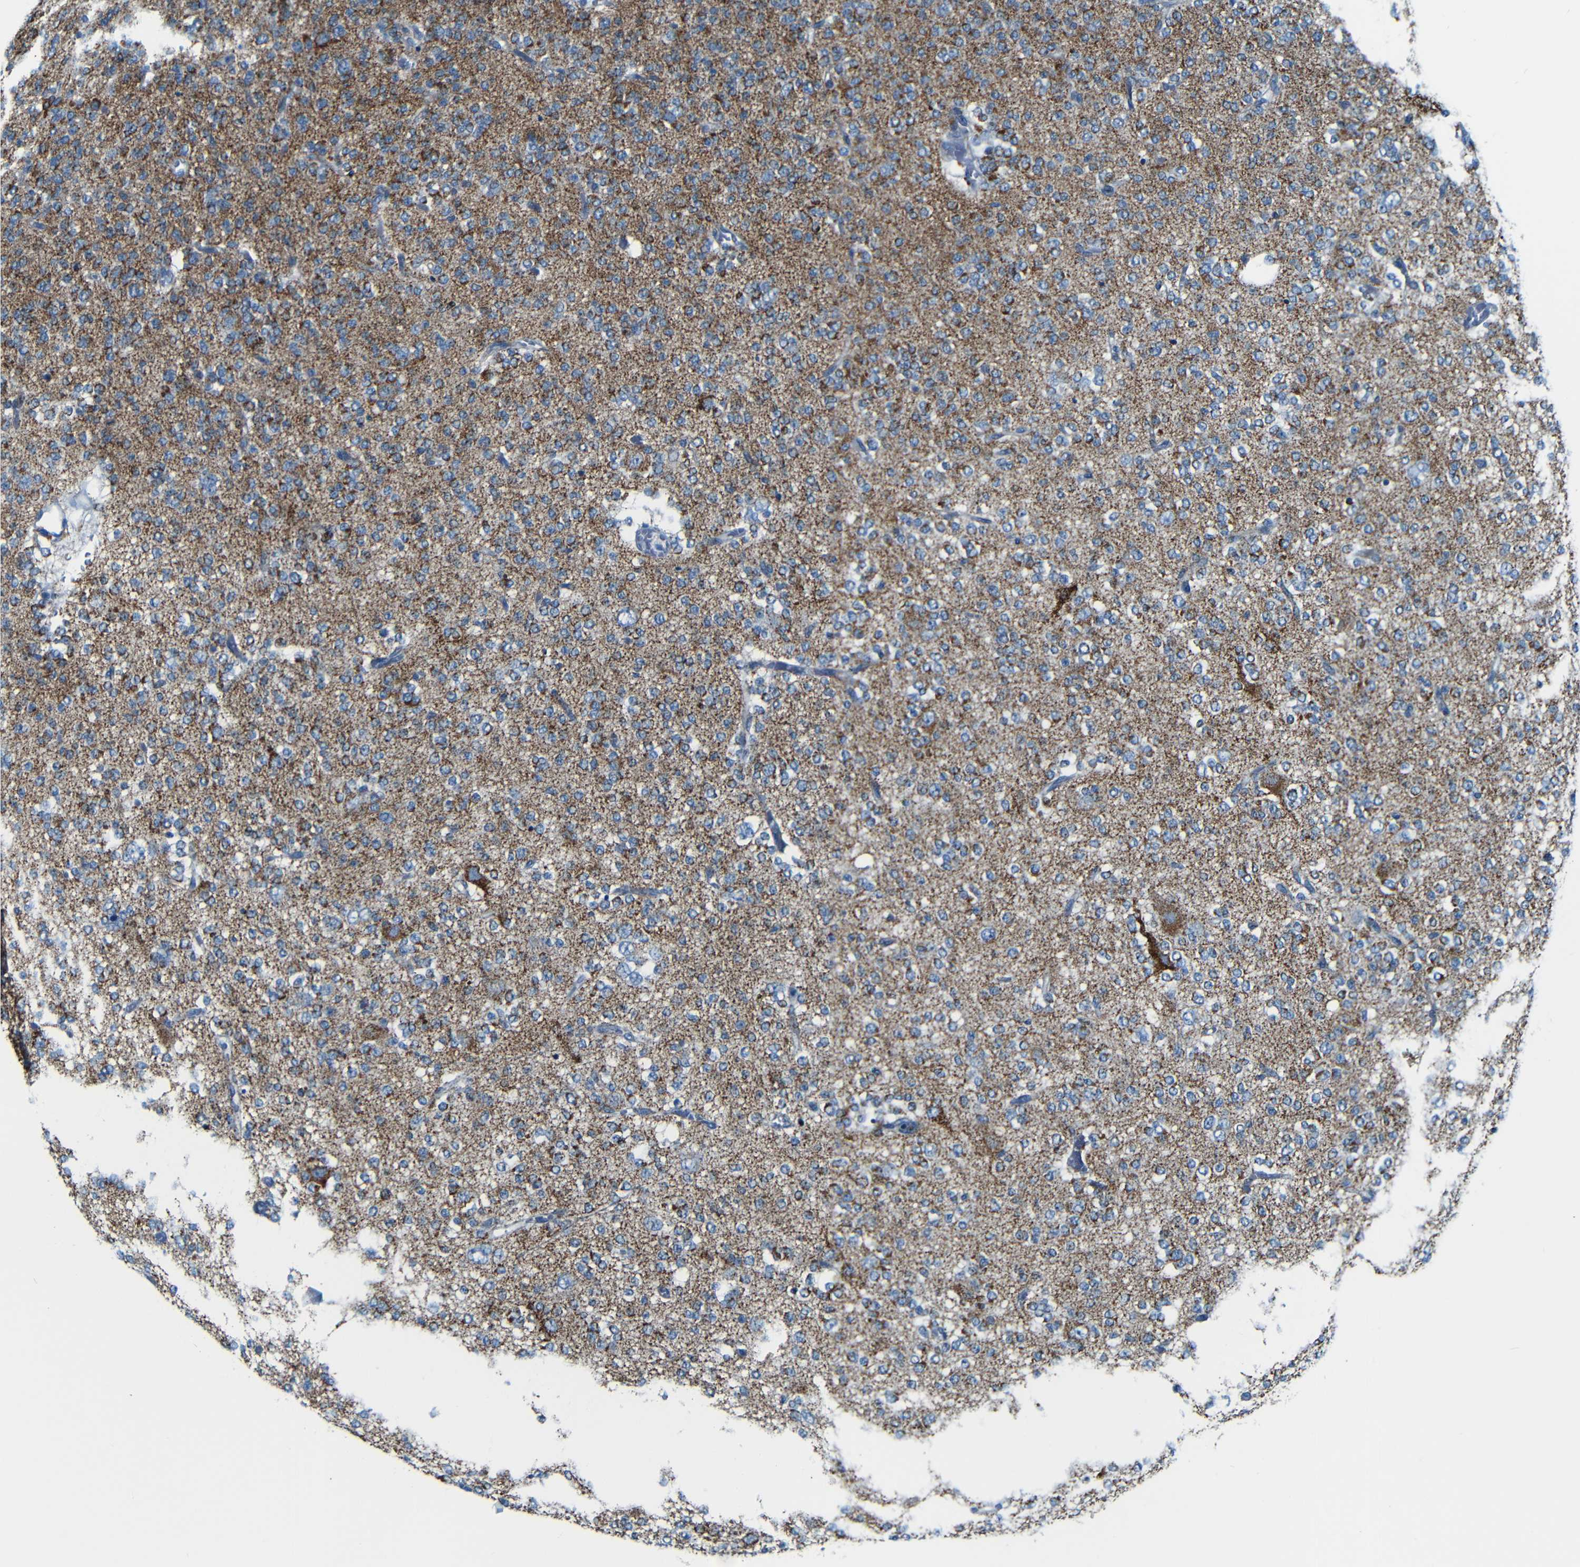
{"staining": {"intensity": "strong", "quantity": "<25%", "location": "cytoplasmic/membranous"}, "tissue": "glioma", "cell_type": "Tumor cells", "image_type": "cancer", "snomed": [{"axis": "morphology", "description": "Glioma, malignant, Low grade"}, {"axis": "topography", "description": "Brain"}], "caption": "Immunohistochemistry (IHC) micrograph of human glioma stained for a protein (brown), which demonstrates medium levels of strong cytoplasmic/membranous expression in about <25% of tumor cells.", "gene": "WSCD2", "patient": {"sex": "male", "age": 38}}